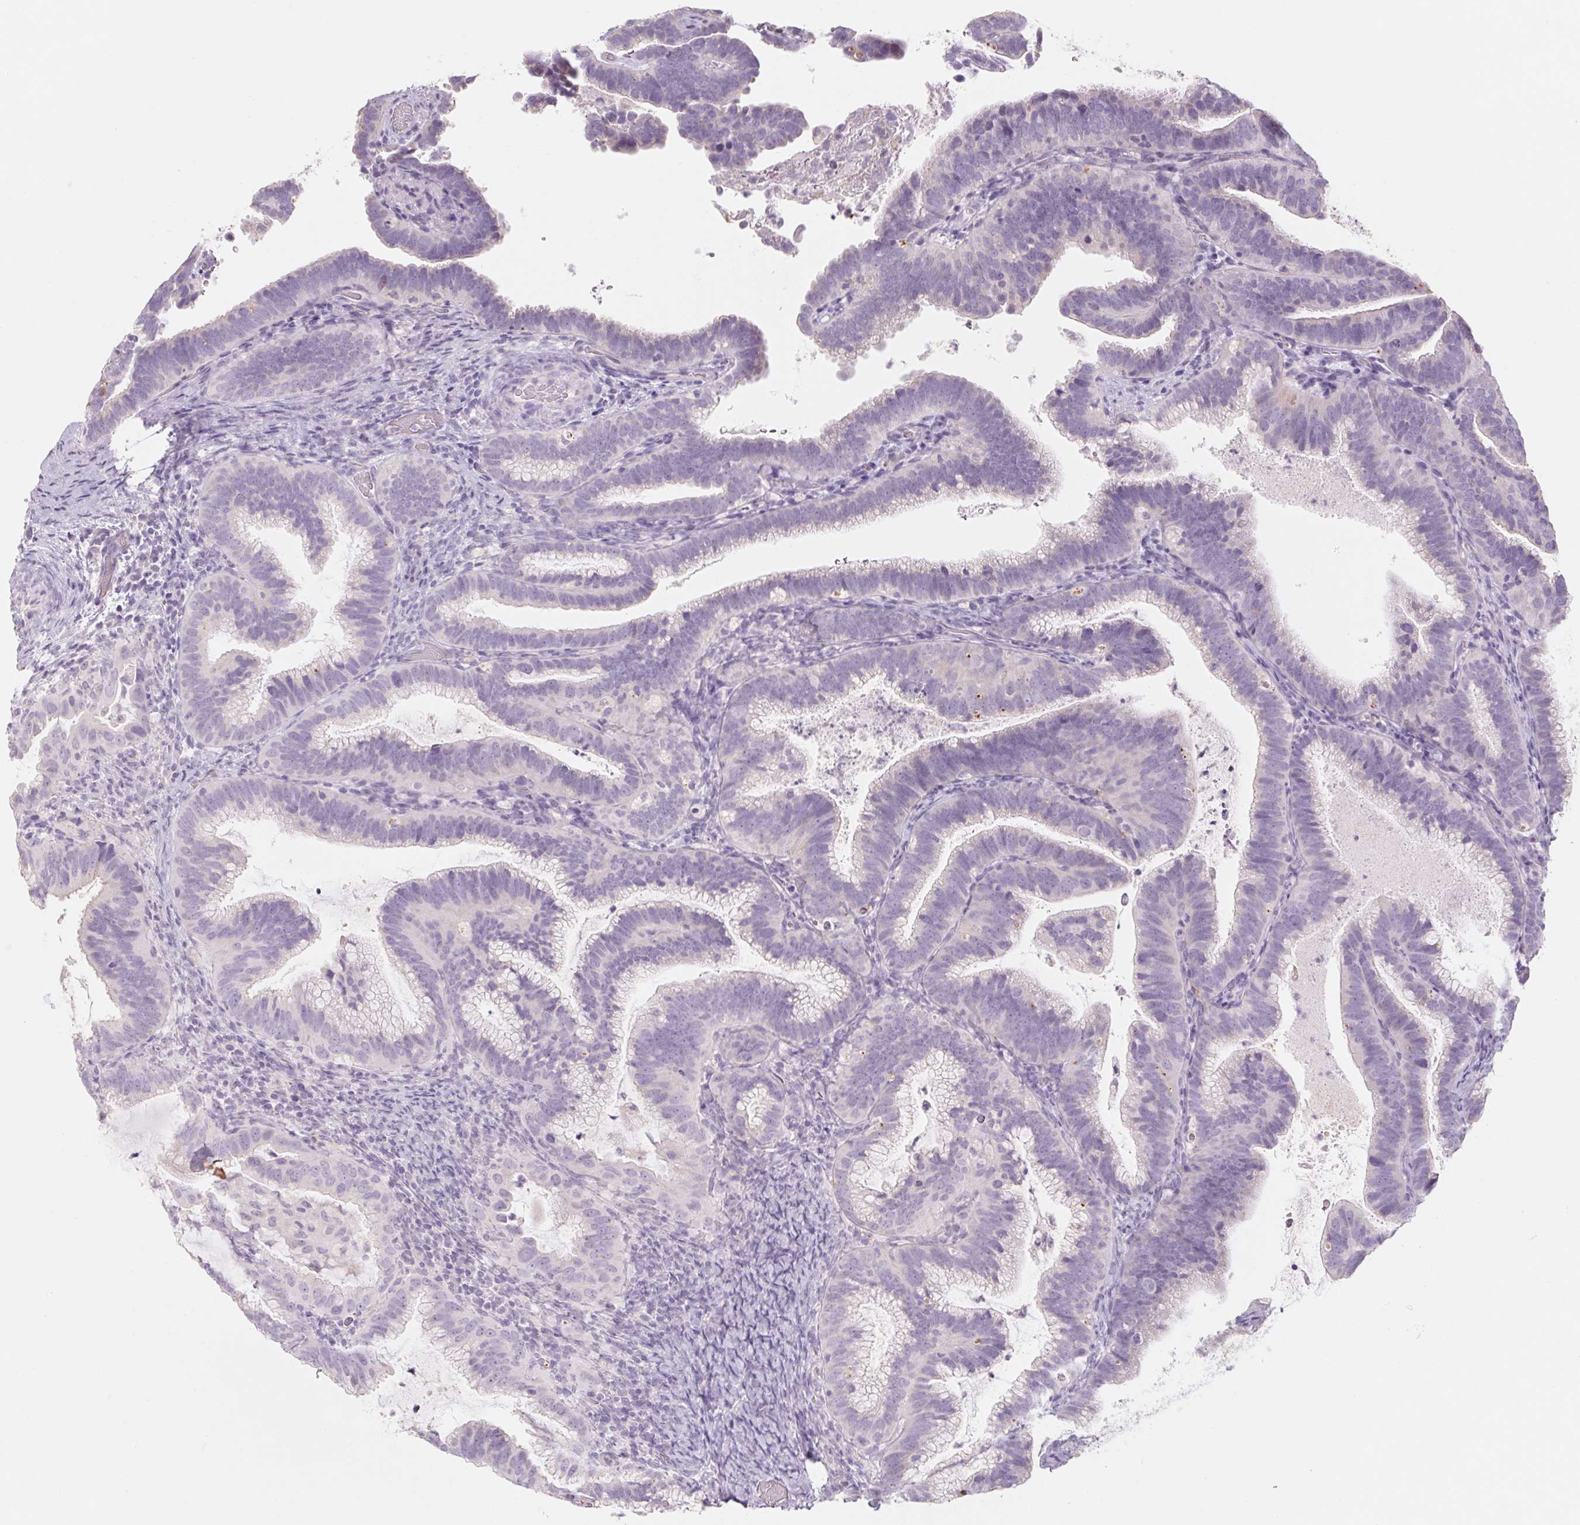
{"staining": {"intensity": "negative", "quantity": "none", "location": "none"}, "tissue": "cervical cancer", "cell_type": "Tumor cells", "image_type": "cancer", "snomed": [{"axis": "morphology", "description": "Adenocarcinoma, NOS"}, {"axis": "topography", "description": "Cervix"}], "caption": "The image displays no significant expression in tumor cells of cervical cancer.", "gene": "POU1F1", "patient": {"sex": "female", "age": 61}}